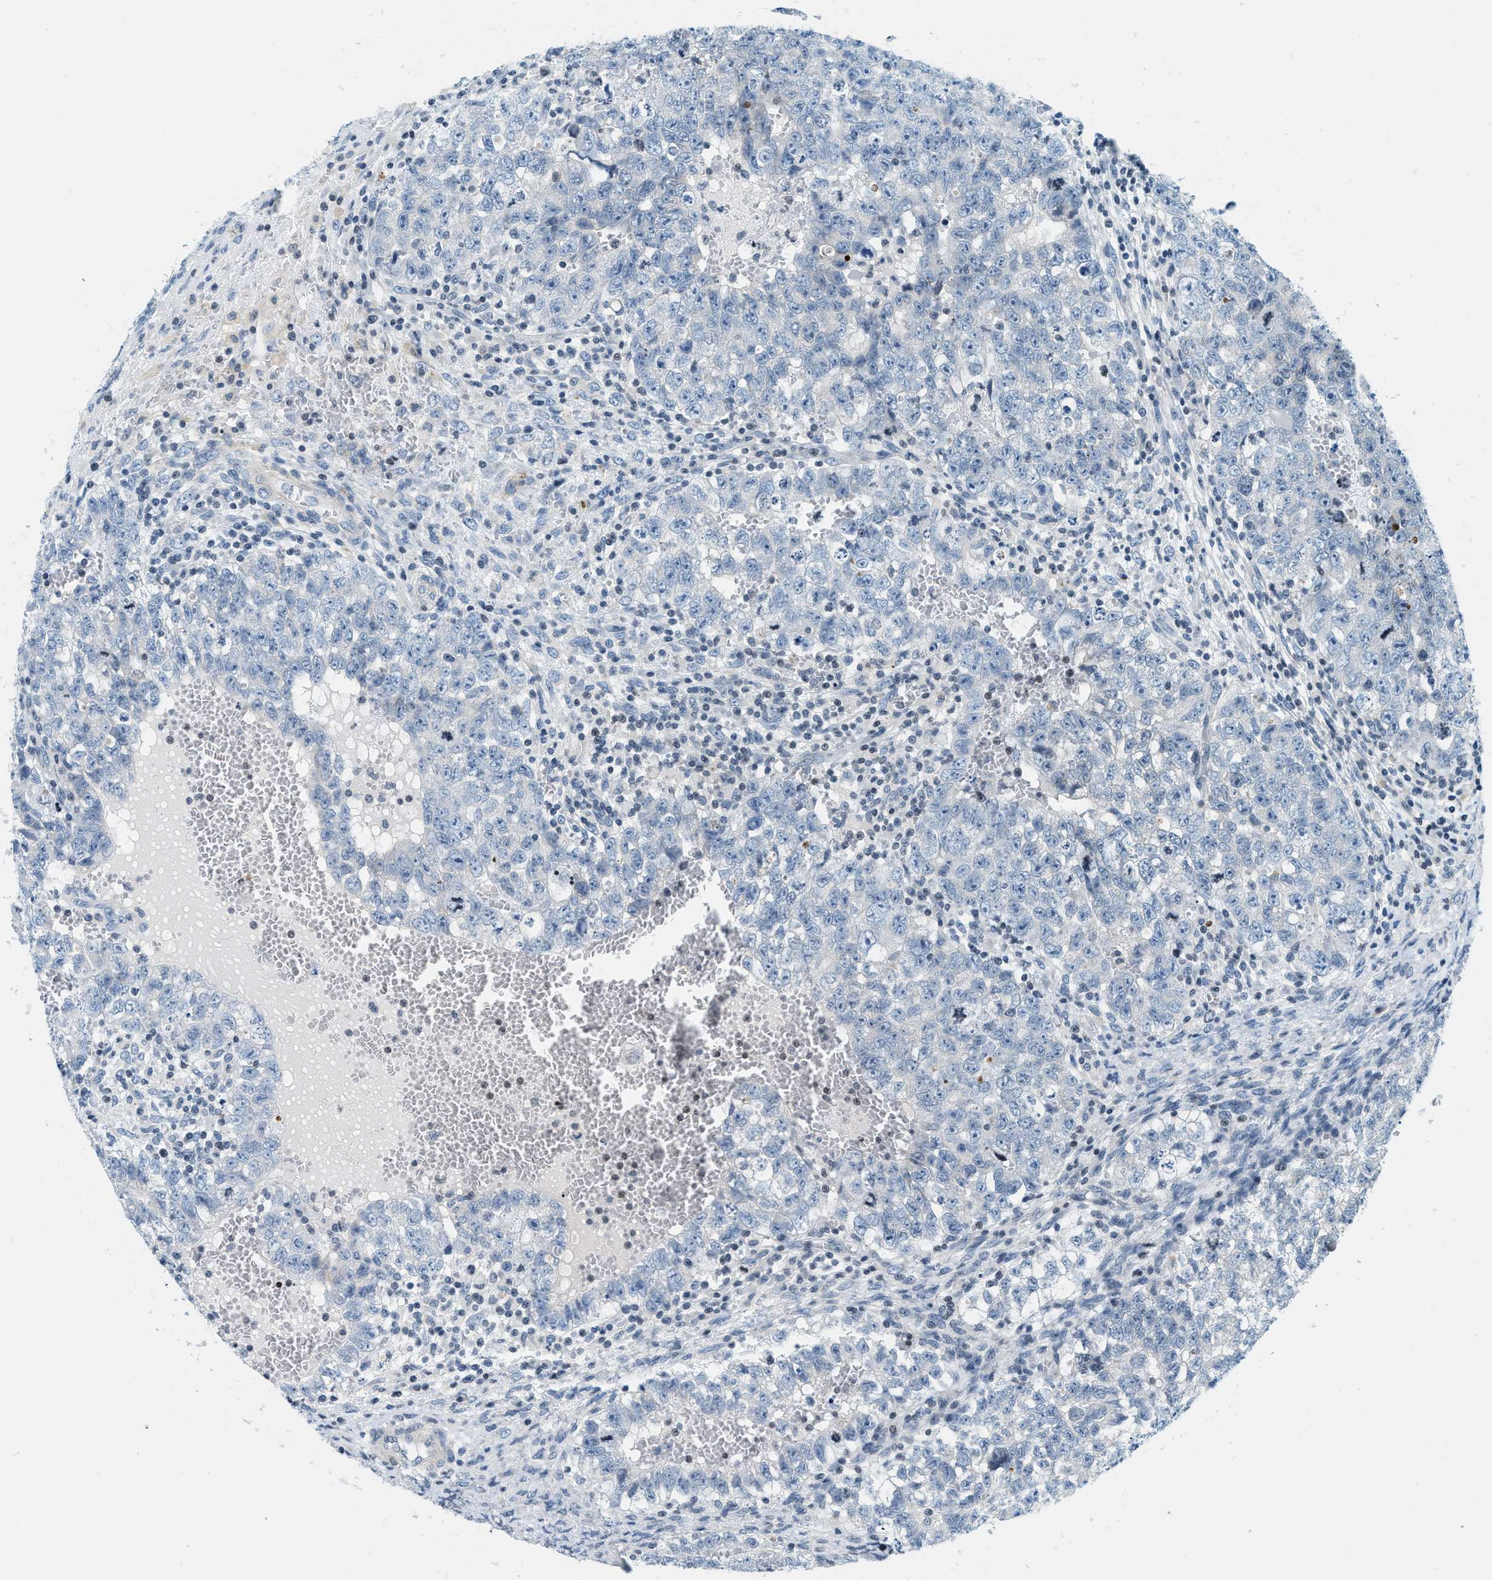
{"staining": {"intensity": "negative", "quantity": "none", "location": "none"}, "tissue": "testis cancer", "cell_type": "Tumor cells", "image_type": "cancer", "snomed": [{"axis": "morphology", "description": "Seminoma, NOS"}, {"axis": "morphology", "description": "Carcinoma, Embryonal, NOS"}, {"axis": "topography", "description": "Testis"}], "caption": "DAB immunohistochemical staining of human embryonal carcinoma (testis) reveals no significant positivity in tumor cells.", "gene": "UVRAG", "patient": {"sex": "male", "age": 38}}